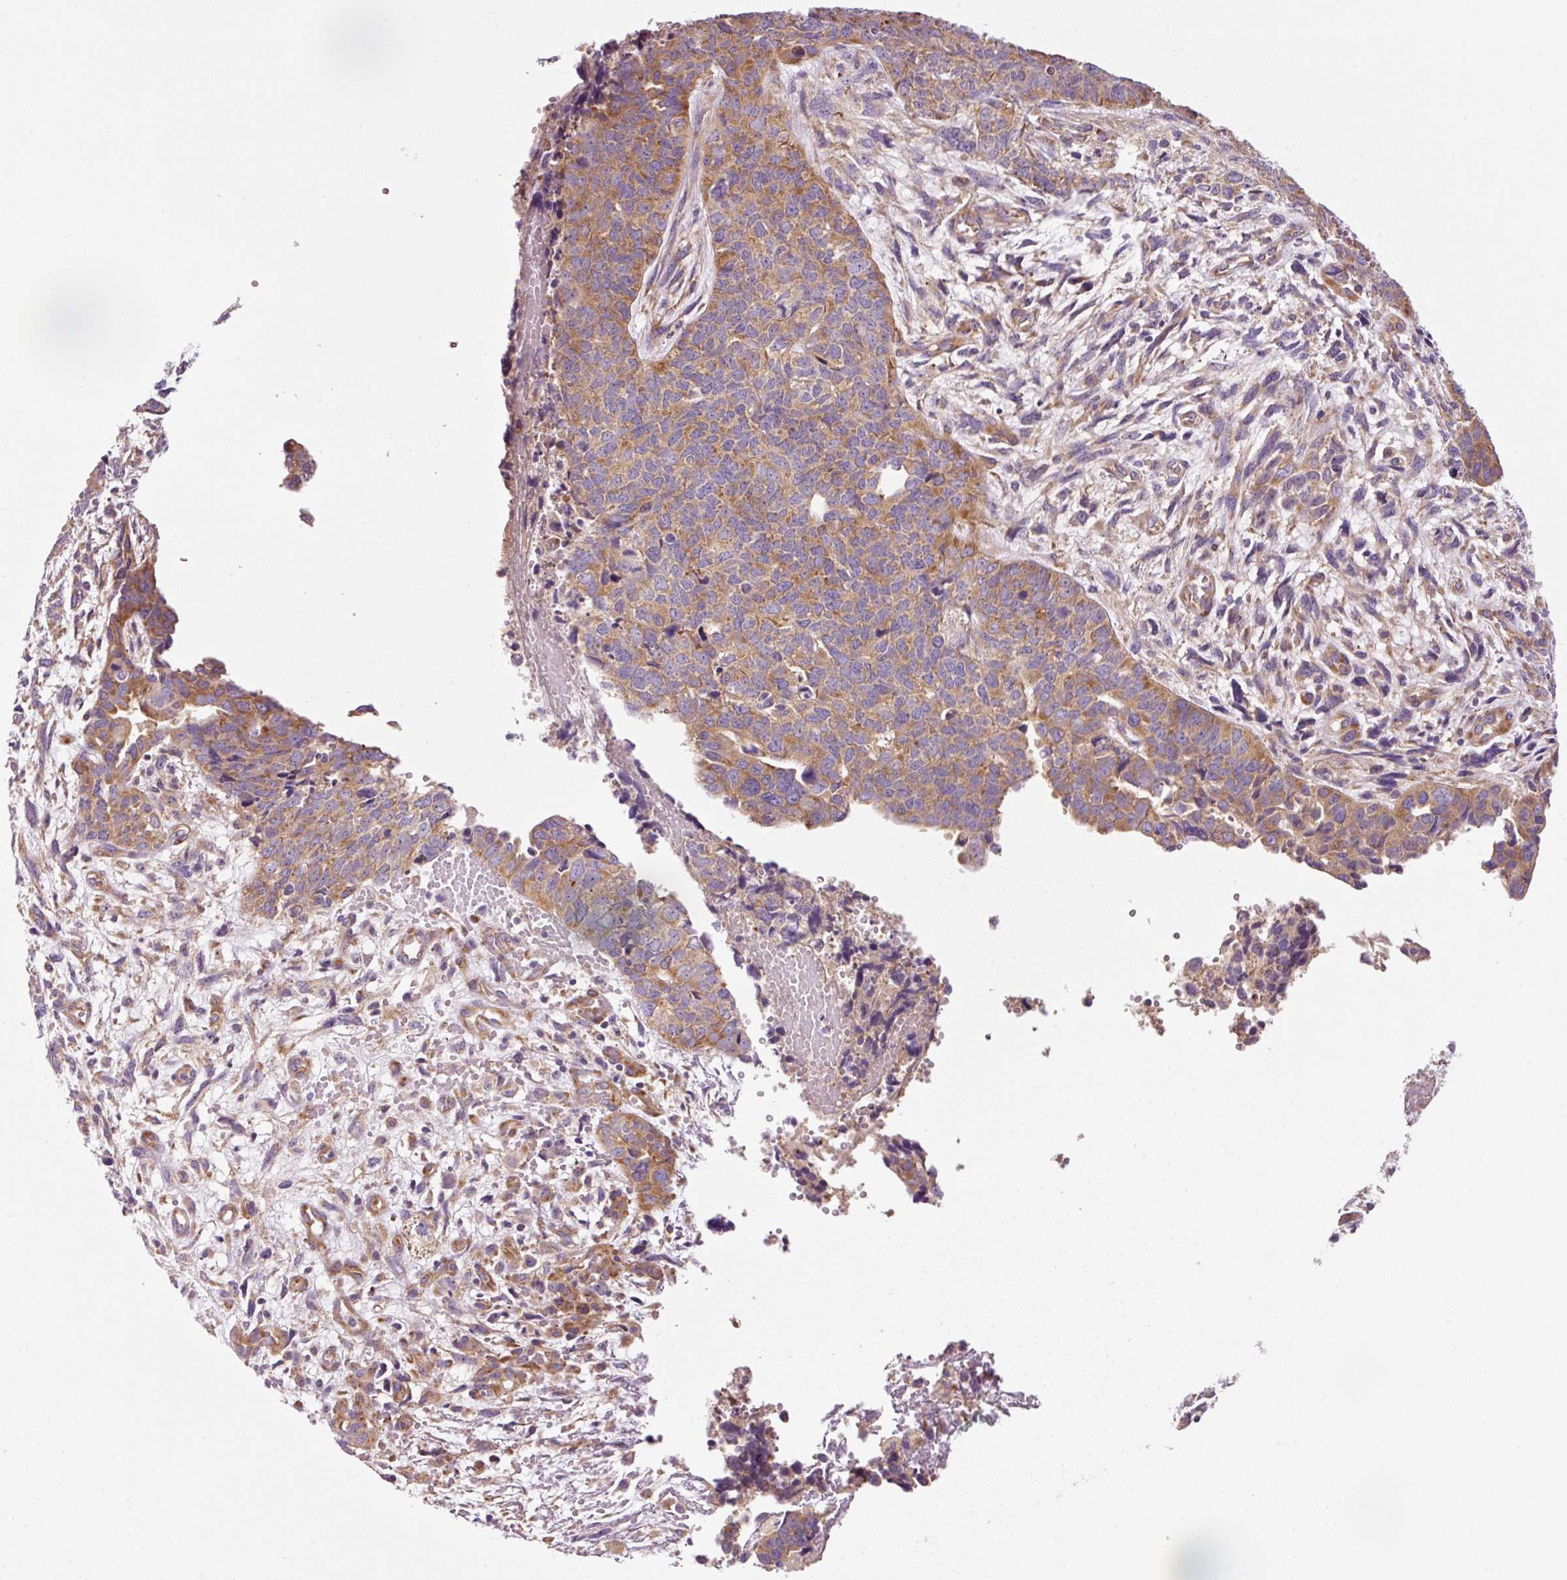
{"staining": {"intensity": "moderate", "quantity": ">75%", "location": "cytoplasmic/membranous"}, "tissue": "cervical cancer", "cell_type": "Tumor cells", "image_type": "cancer", "snomed": [{"axis": "morphology", "description": "Squamous cell carcinoma, NOS"}, {"axis": "topography", "description": "Cervix"}], "caption": "This is a photomicrograph of immunohistochemistry staining of cervical cancer (squamous cell carcinoma), which shows moderate staining in the cytoplasmic/membranous of tumor cells.", "gene": "RPL10A", "patient": {"sex": "female", "age": 63}}